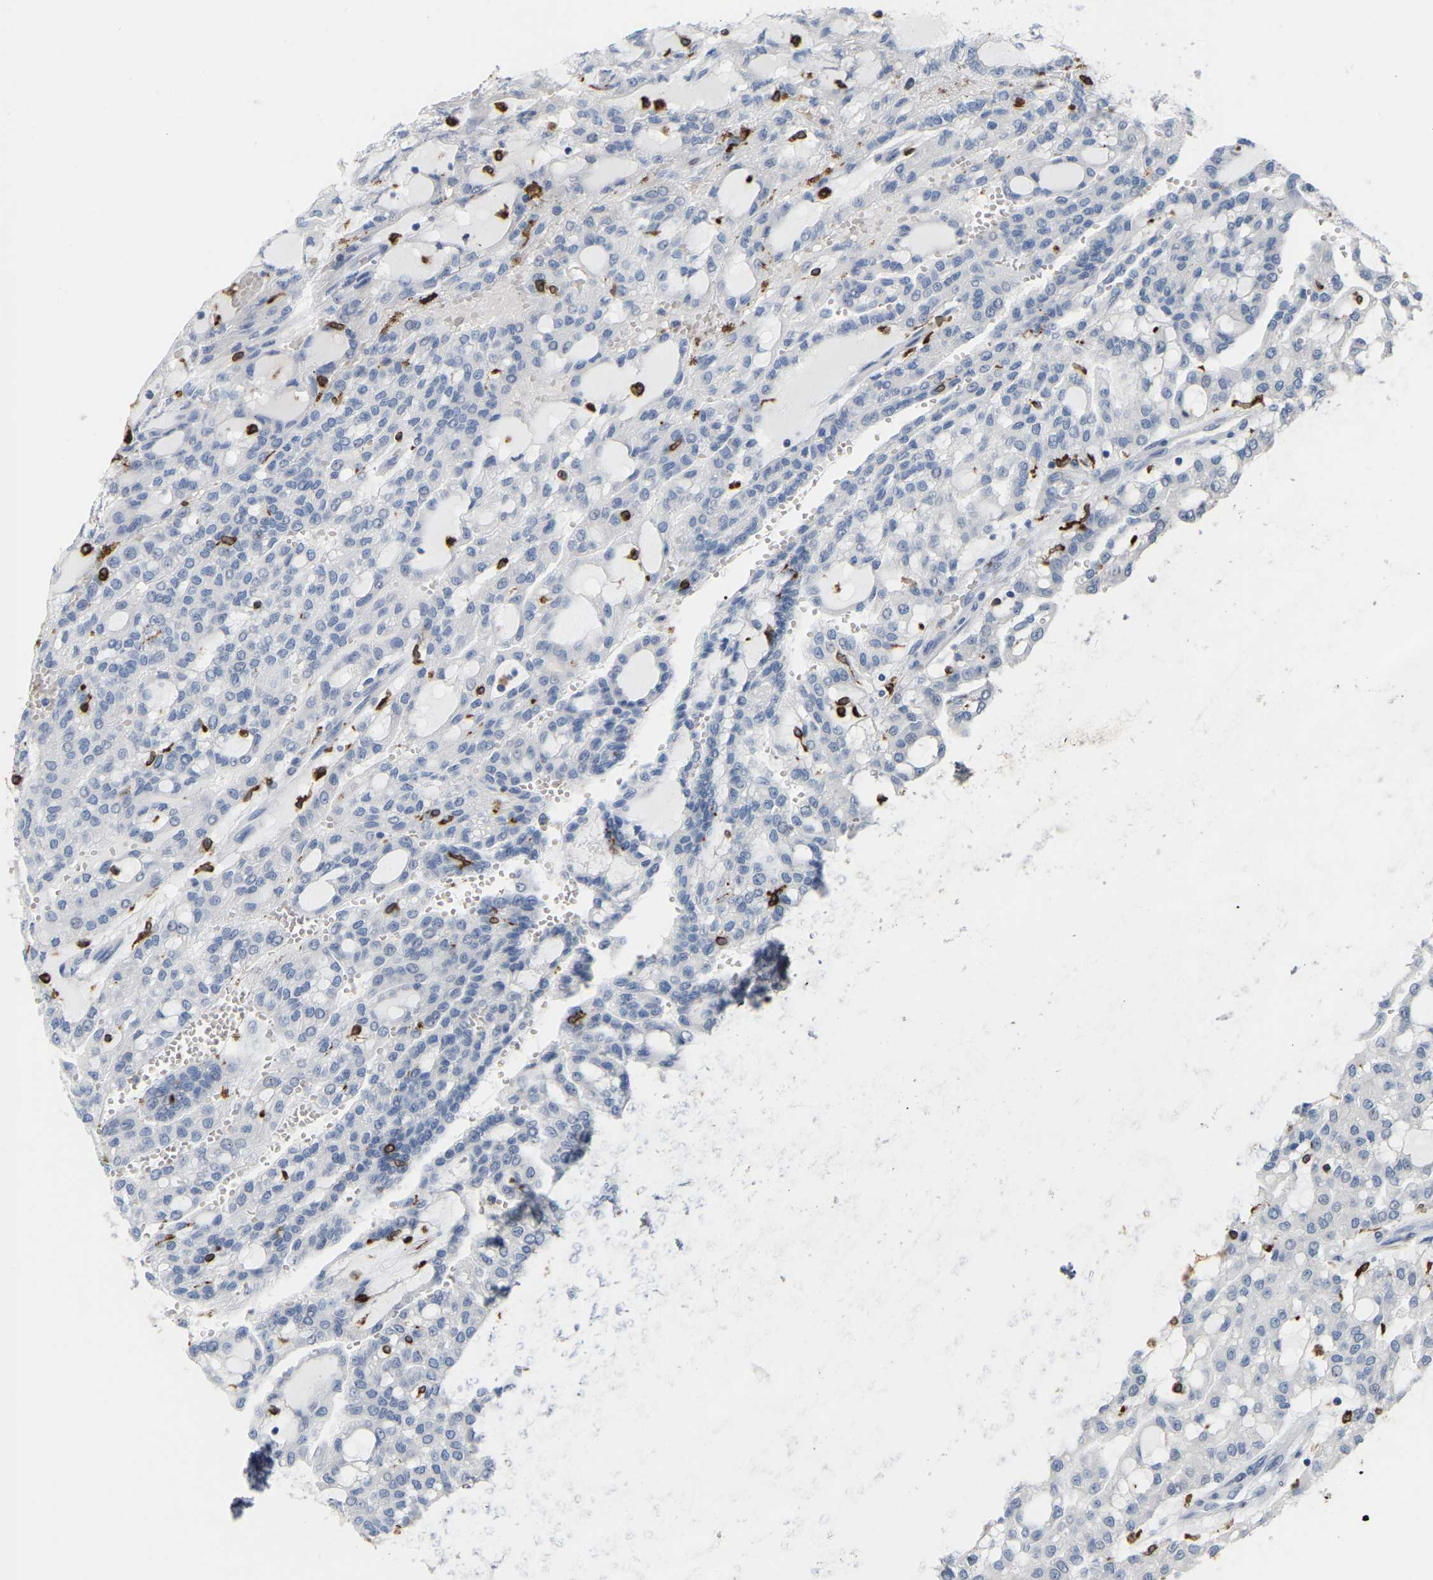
{"staining": {"intensity": "negative", "quantity": "none", "location": "none"}, "tissue": "renal cancer", "cell_type": "Tumor cells", "image_type": "cancer", "snomed": [{"axis": "morphology", "description": "Adenocarcinoma, NOS"}, {"axis": "topography", "description": "Kidney"}], "caption": "High power microscopy histopathology image of an immunohistochemistry histopathology image of adenocarcinoma (renal), revealing no significant expression in tumor cells.", "gene": "PTGS1", "patient": {"sex": "male", "age": 63}}